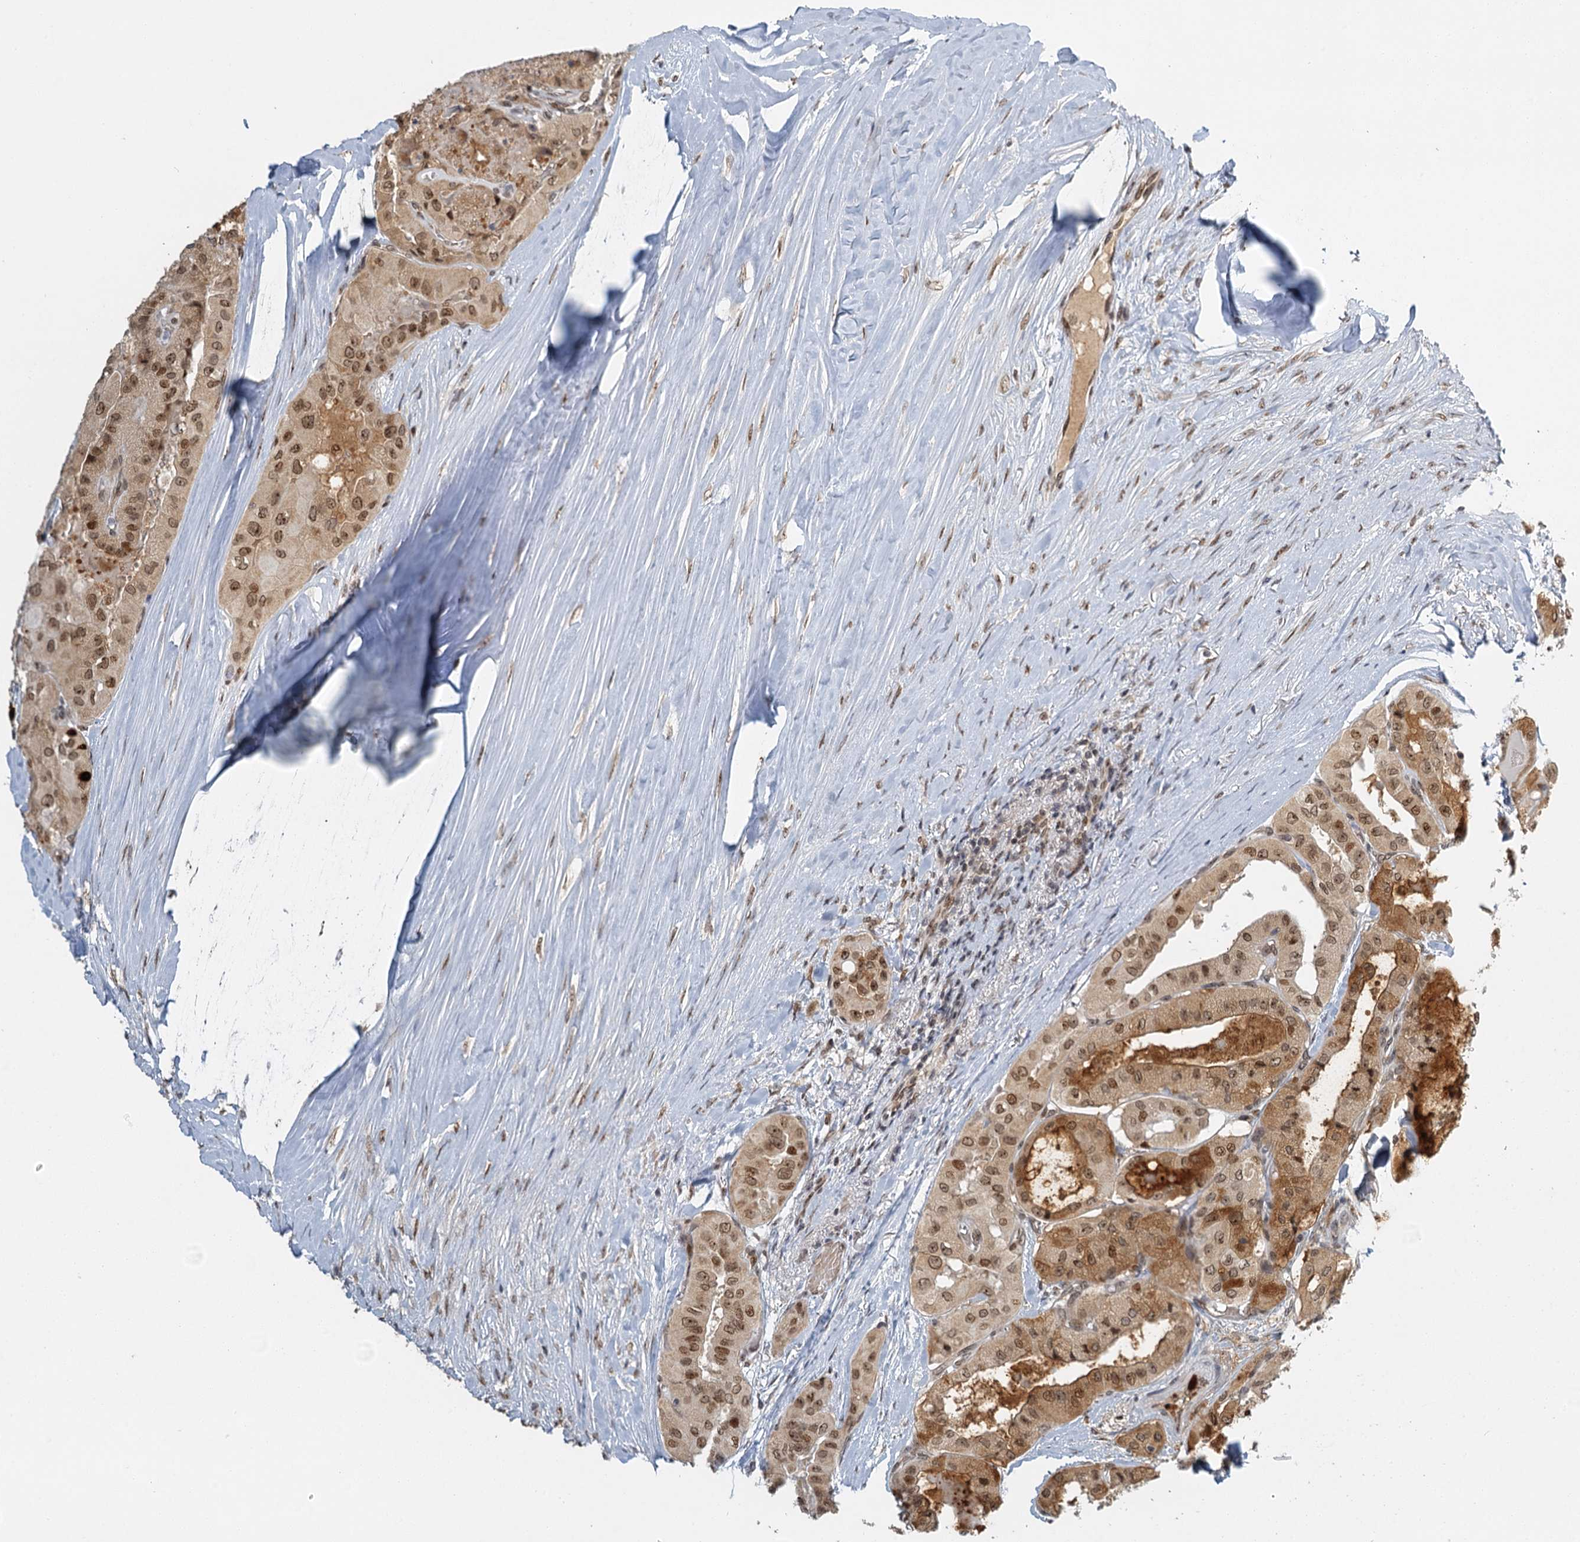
{"staining": {"intensity": "moderate", "quantity": ">75%", "location": "cytoplasmic/membranous,nuclear"}, "tissue": "thyroid cancer", "cell_type": "Tumor cells", "image_type": "cancer", "snomed": [{"axis": "morphology", "description": "Papillary adenocarcinoma, NOS"}, {"axis": "topography", "description": "Thyroid gland"}], "caption": "Protein analysis of thyroid cancer tissue reveals moderate cytoplasmic/membranous and nuclear positivity in about >75% of tumor cells. (DAB (3,3'-diaminobenzidine) = brown stain, brightfield microscopy at high magnification).", "gene": "TREX1", "patient": {"sex": "female", "age": 59}}